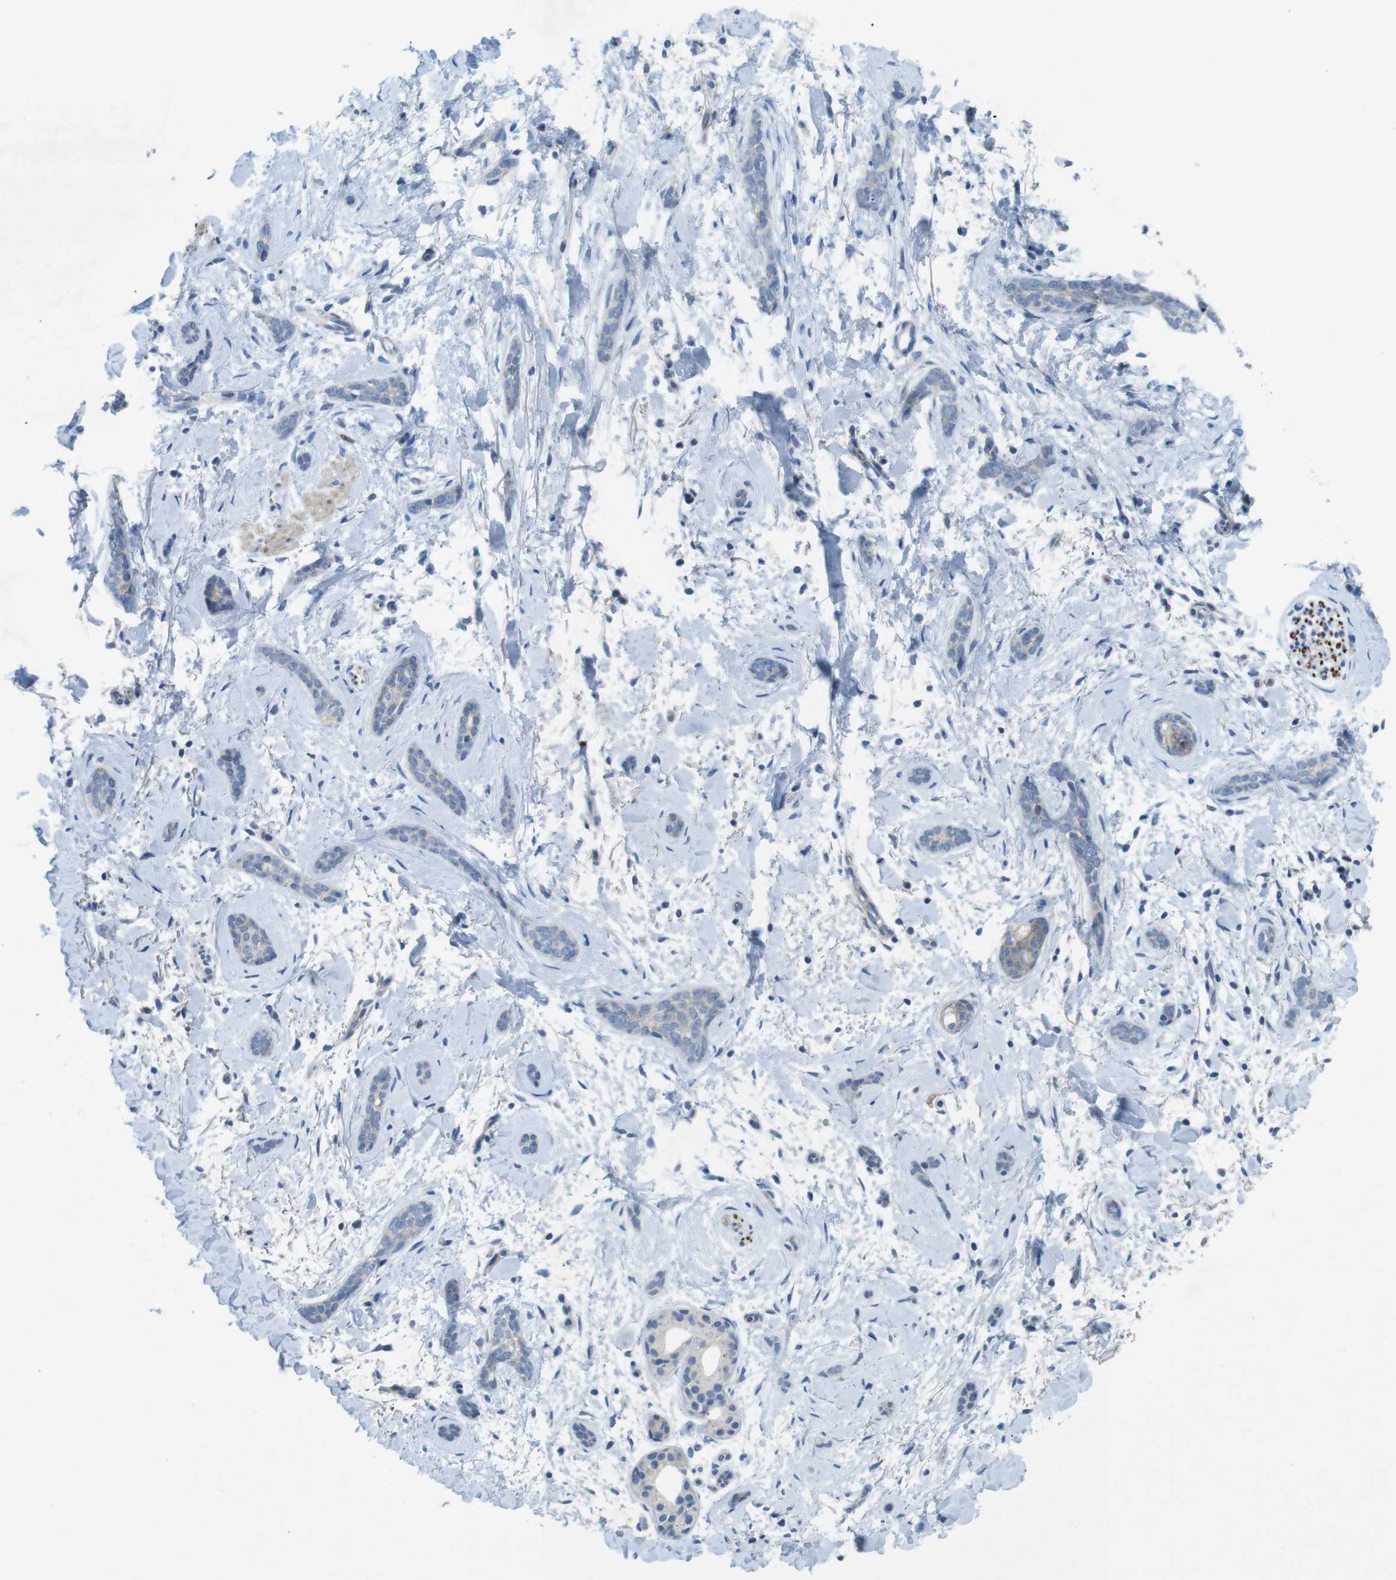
{"staining": {"intensity": "weak", "quantity": "<25%", "location": "cytoplasmic/membranous"}, "tissue": "skin cancer", "cell_type": "Tumor cells", "image_type": "cancer", "snomed": [{"axis": "morphology", "description": "Basal cell carcinoma"}, {"axis": "morphology", "description": "Adnexal tumor, benign"}, {"axis": "topography", "description": "Skin"}], "caption": "Immunohistochemistry (IHC) of skin cancer (basal cell carcinoma) exhibits no expression in tumor cells. Nuclei are stained in blue.", "gene": "TYW1", "patient": {"sex": "female", "age": 42}}